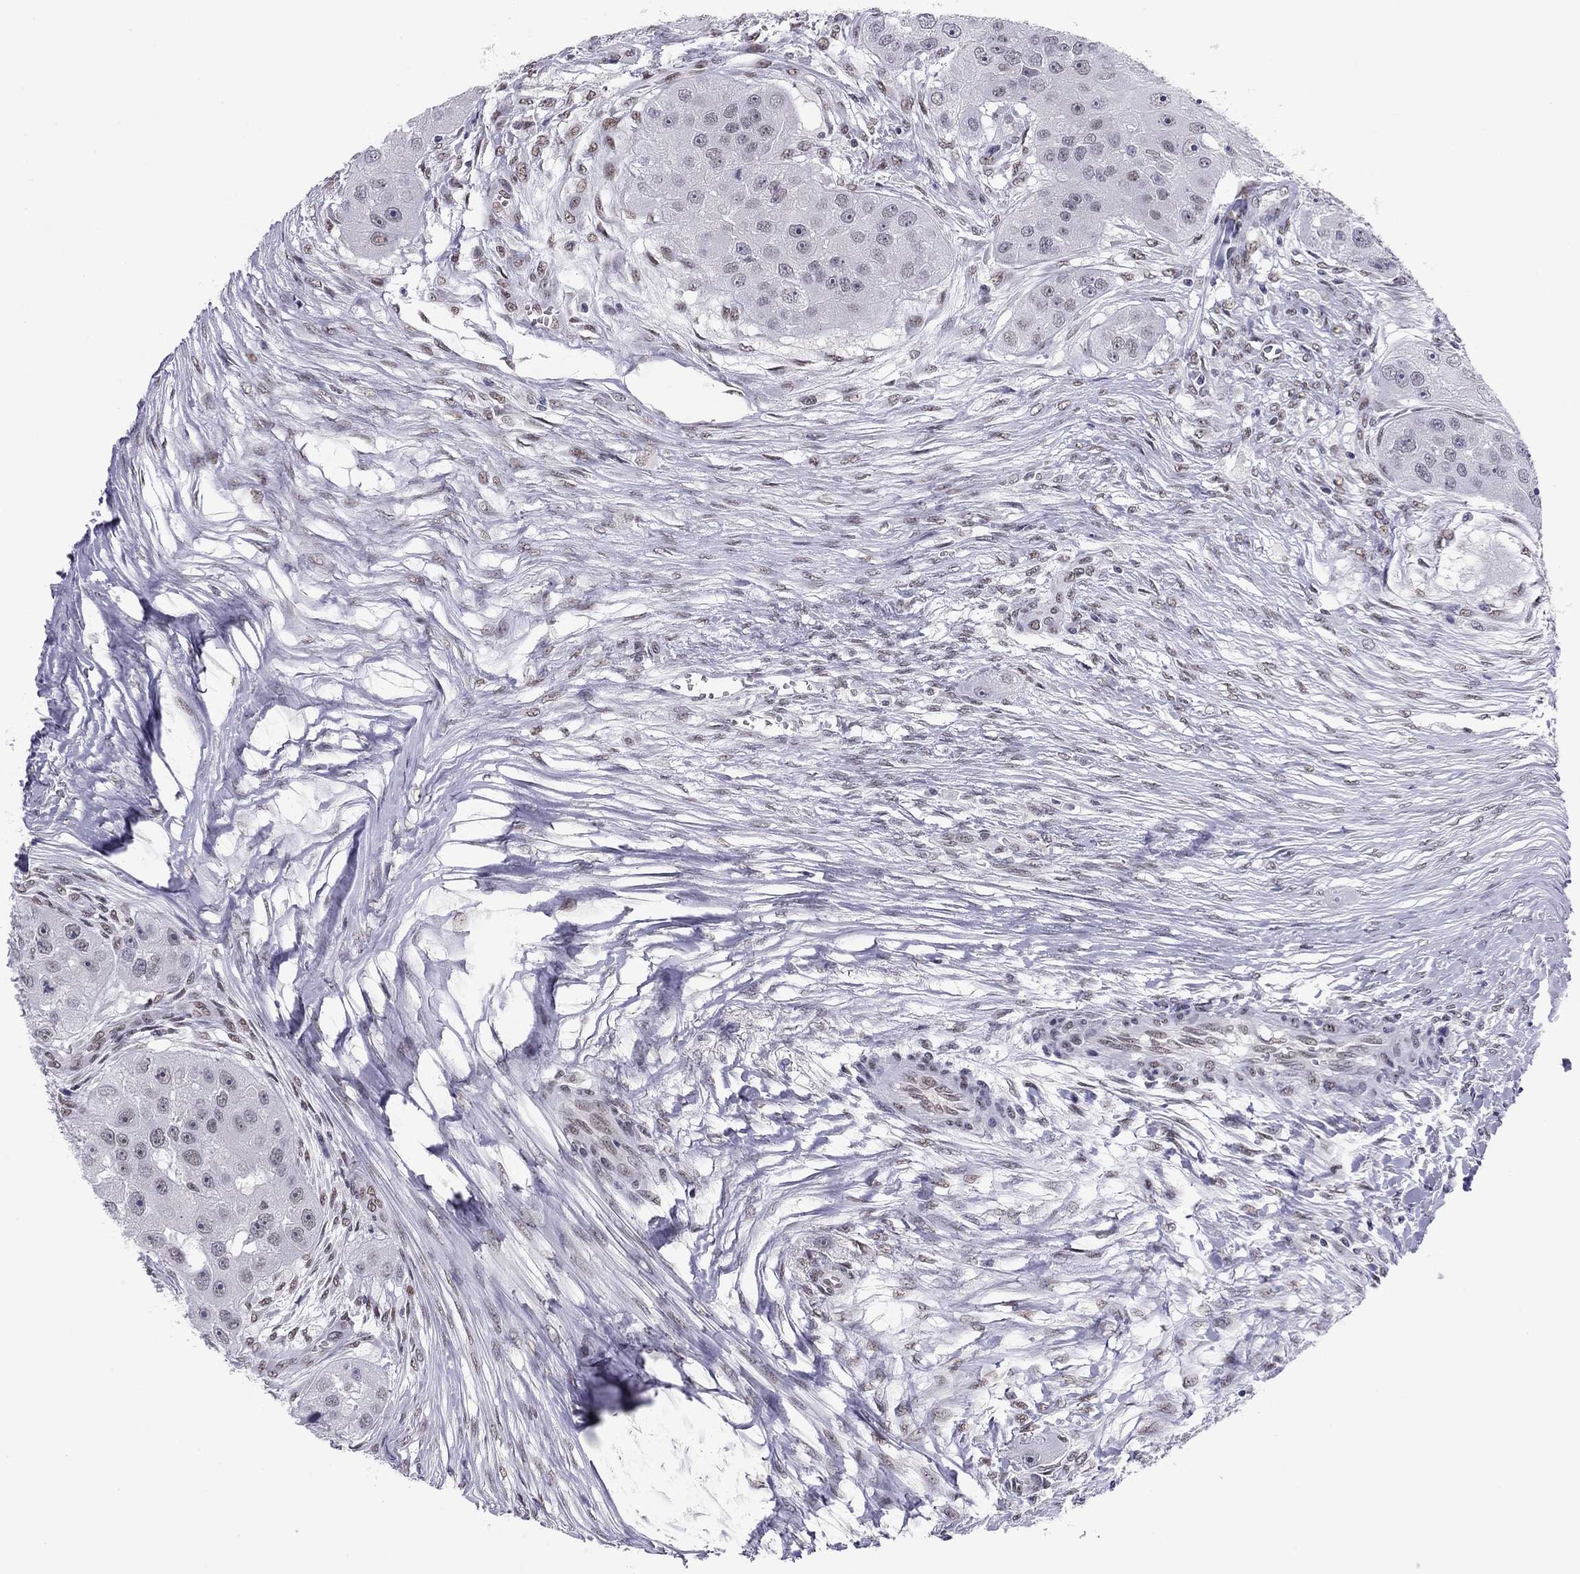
{"staining": {"intensity": "negative", "quantity": "none", "location": "none"}, "tissue": "head and neck cancer", "cell_type": "Tumor cells", "image_type": "cancer", "snomed": [{"axis": "morphology", "description": "Normal tissue, NOS"}, {"axis": "morphology", "description": "Squamous cell carcinoma, NOS"}, {"axis": "topography", "description": "Skeletal muscle"}, {"axis": "topography", "description": "Head-Neck"}], "caption": "DAB immunohistochemical staining of head and neck cancer (squamous cell carcinoma) shows no significant expression in tumor cells.", "gene": "DOT1L", "patient": {"sex": "male", "age": 51}}